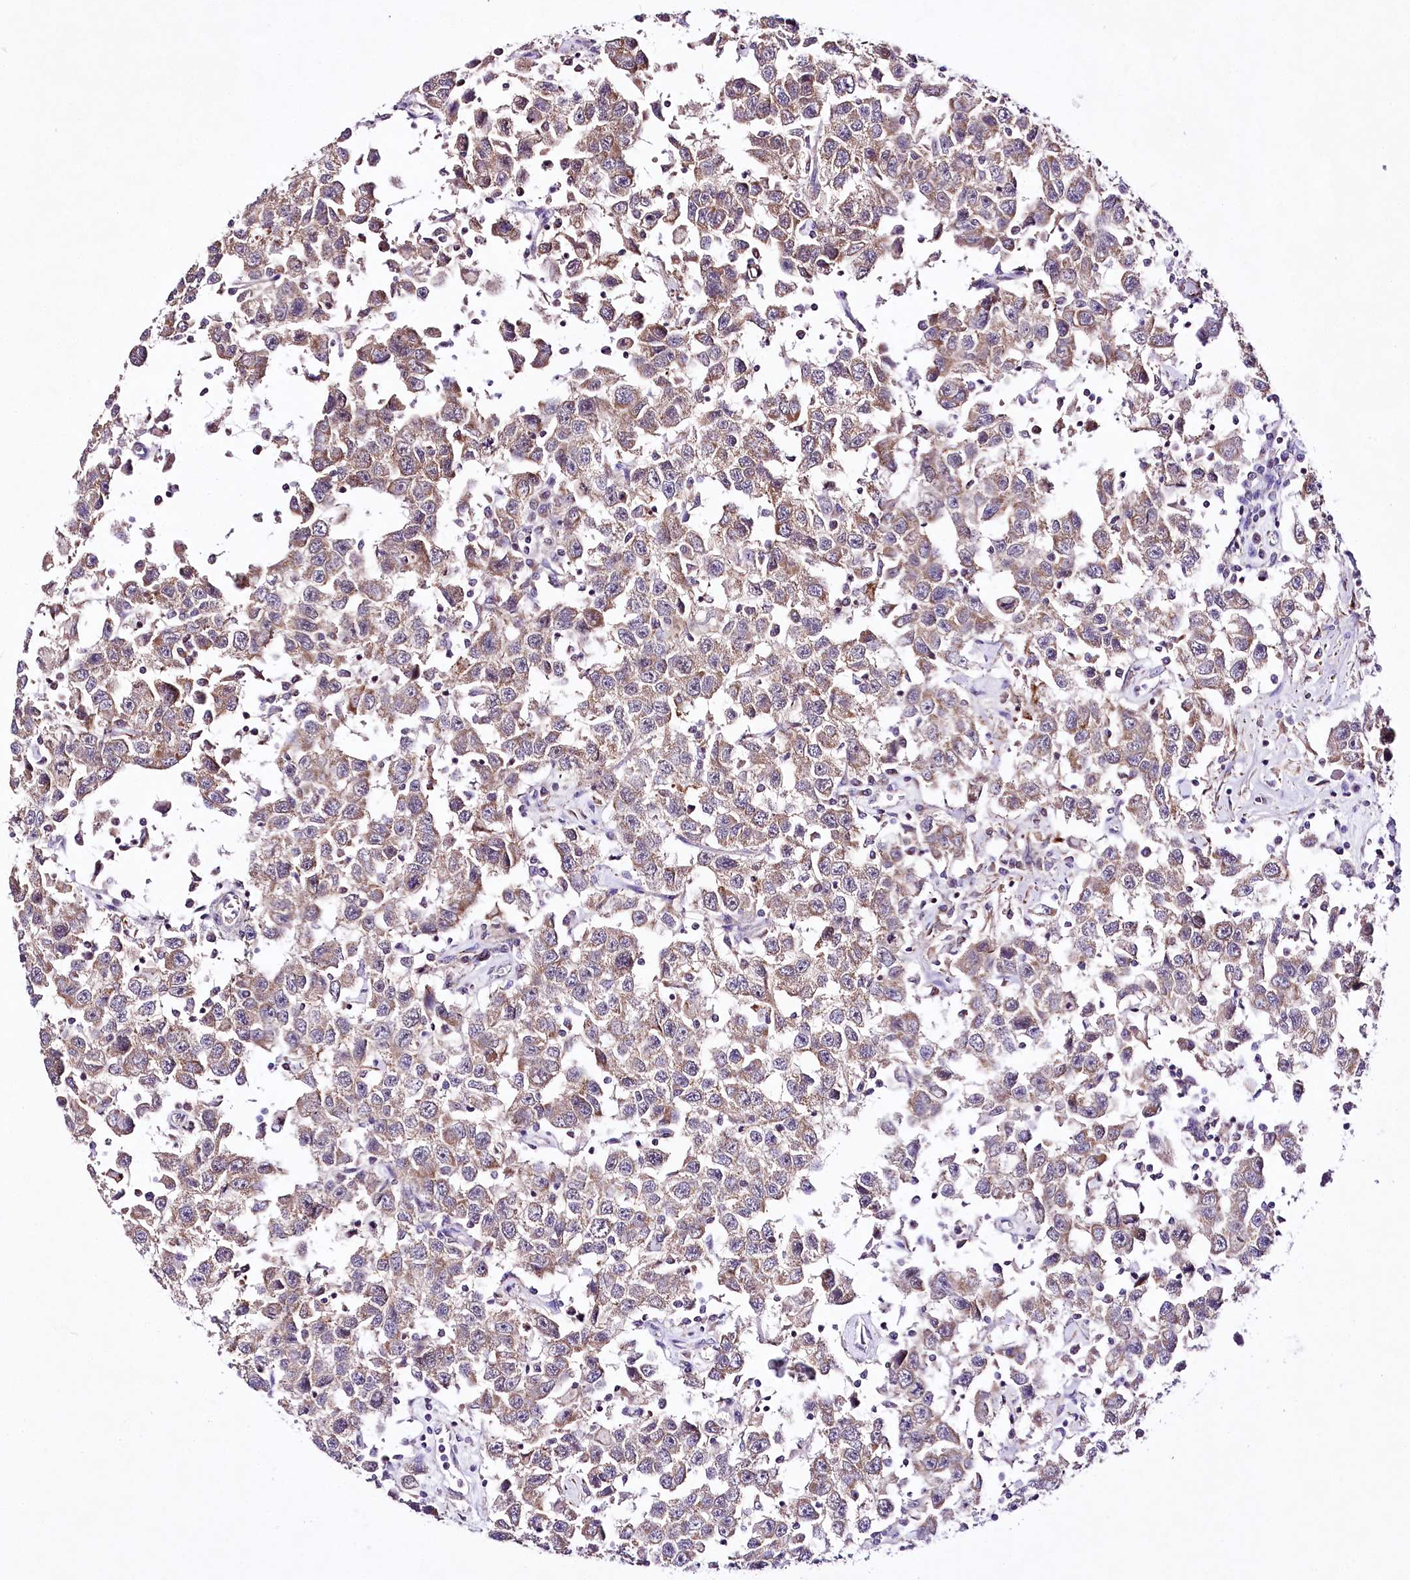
{"staining": {"intensity": "moderate", "quantity": ">75%", "location": "cytoplasmic/membranous"}, "tissue": "testis cancer", "cell_type": "Tumor cells", "image_type": "cancer", "snomed": [{"axis": "morphology", "description": "Seminoma, NOS"}, {"axis": "topography", "description": "Testis"}], "caption": "Human testis cancer (seminoma) stained with a brown dye exhibits moderate cytoplasmic/membranous positive expression in about >75% of tumor cells.", "gene": "ATE1", "patient": {"sex": "male", "age": 41}}